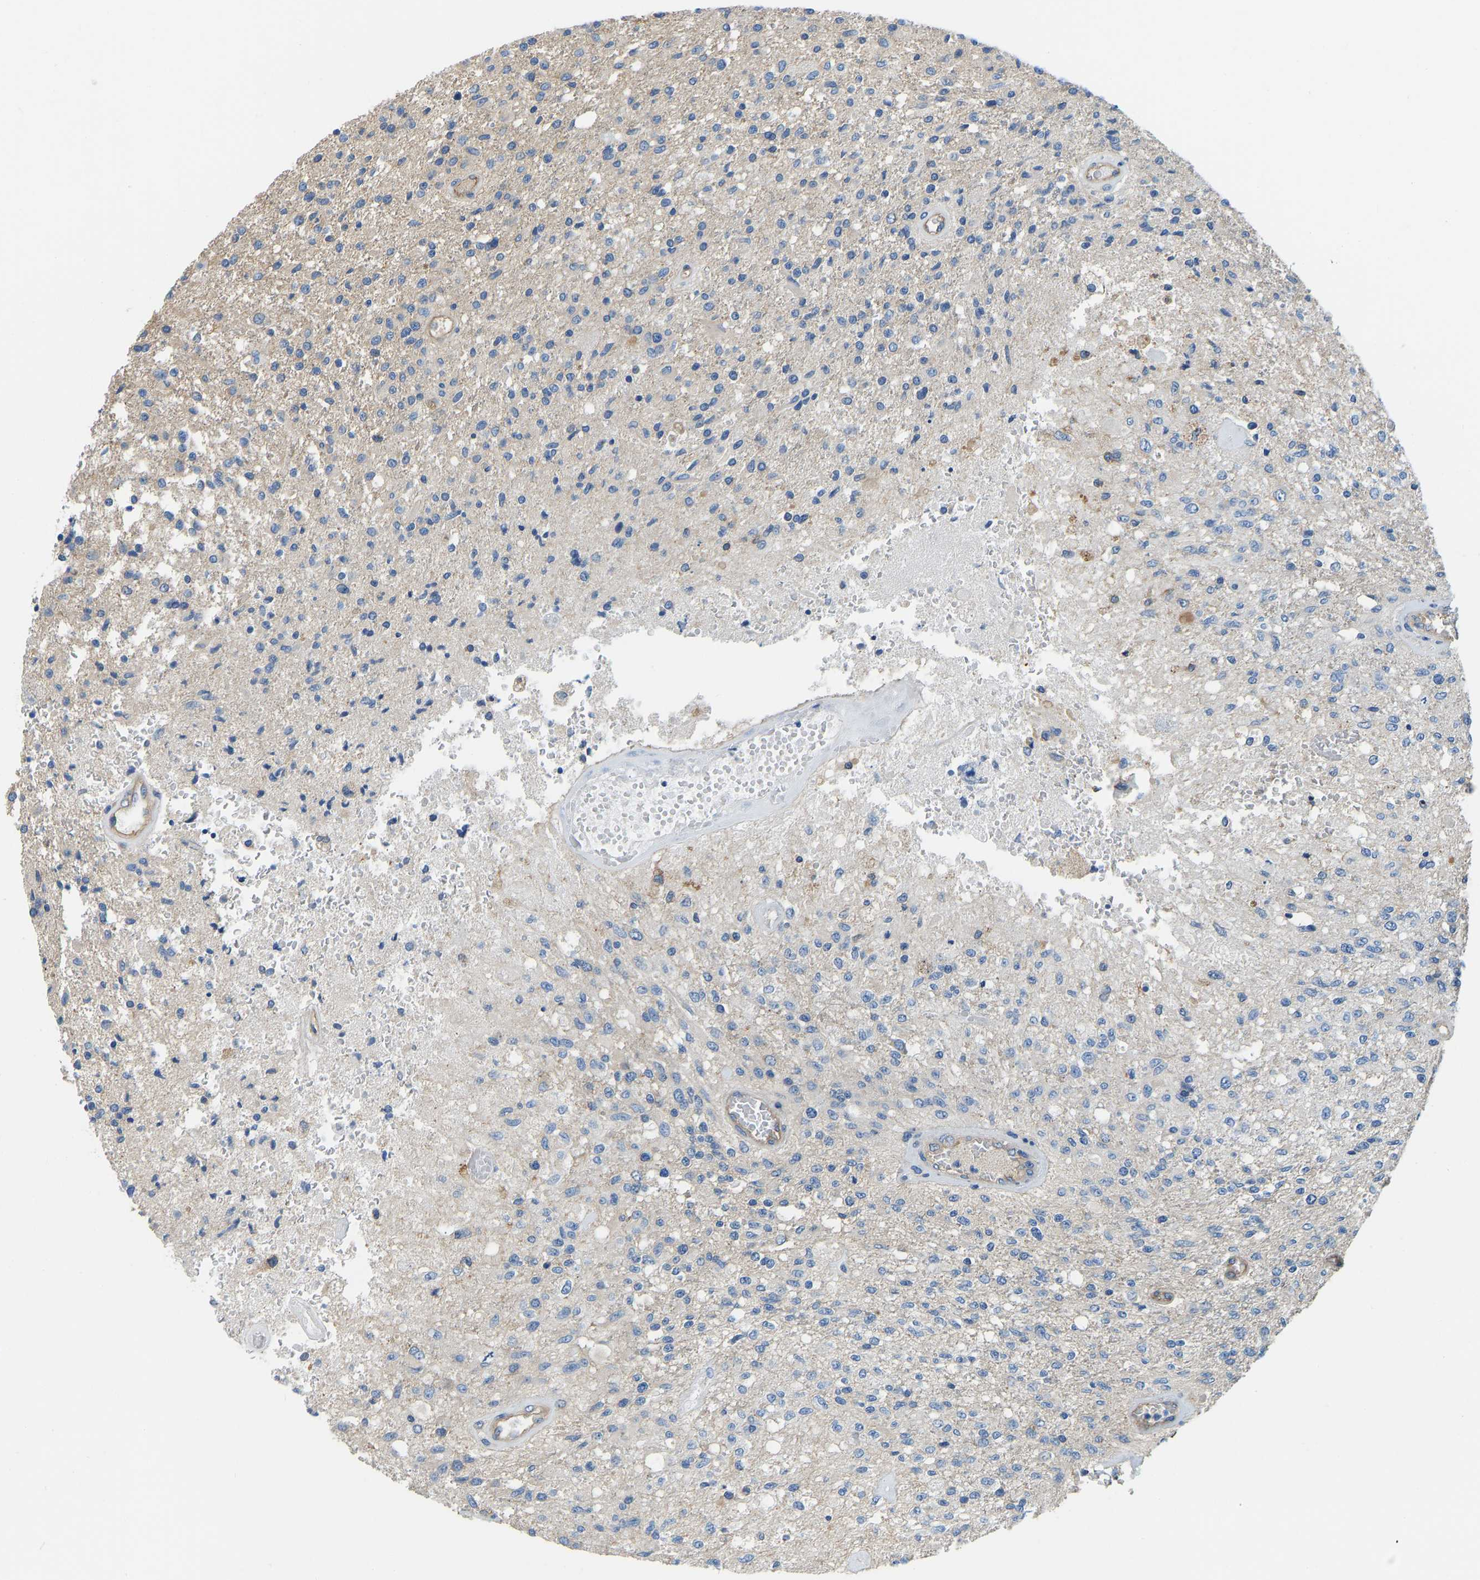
{"staining": {"intensity": "negative", "quantity": "none", "location": "none"}, "tissue": "glioma", "cell_type": "Tumor cells", "image_type": "cancer", "snomed": [{"axis": "morphology", "description": "Normal tissue, NOS"}, {"axis": "morphology", "description": "Glioma, malignant, High grade"}, {"axis": "topography", "description": "Cerebral cortex"}], "caption": "This micrograph is of malignant glioma (high-grade) stained with IHC to label a protein in brown with the nuclei are counter-stained blue. There is no expression in tumor cells.", "gene": "CHAD", "patient": {"sex": "male", "age": 77}}